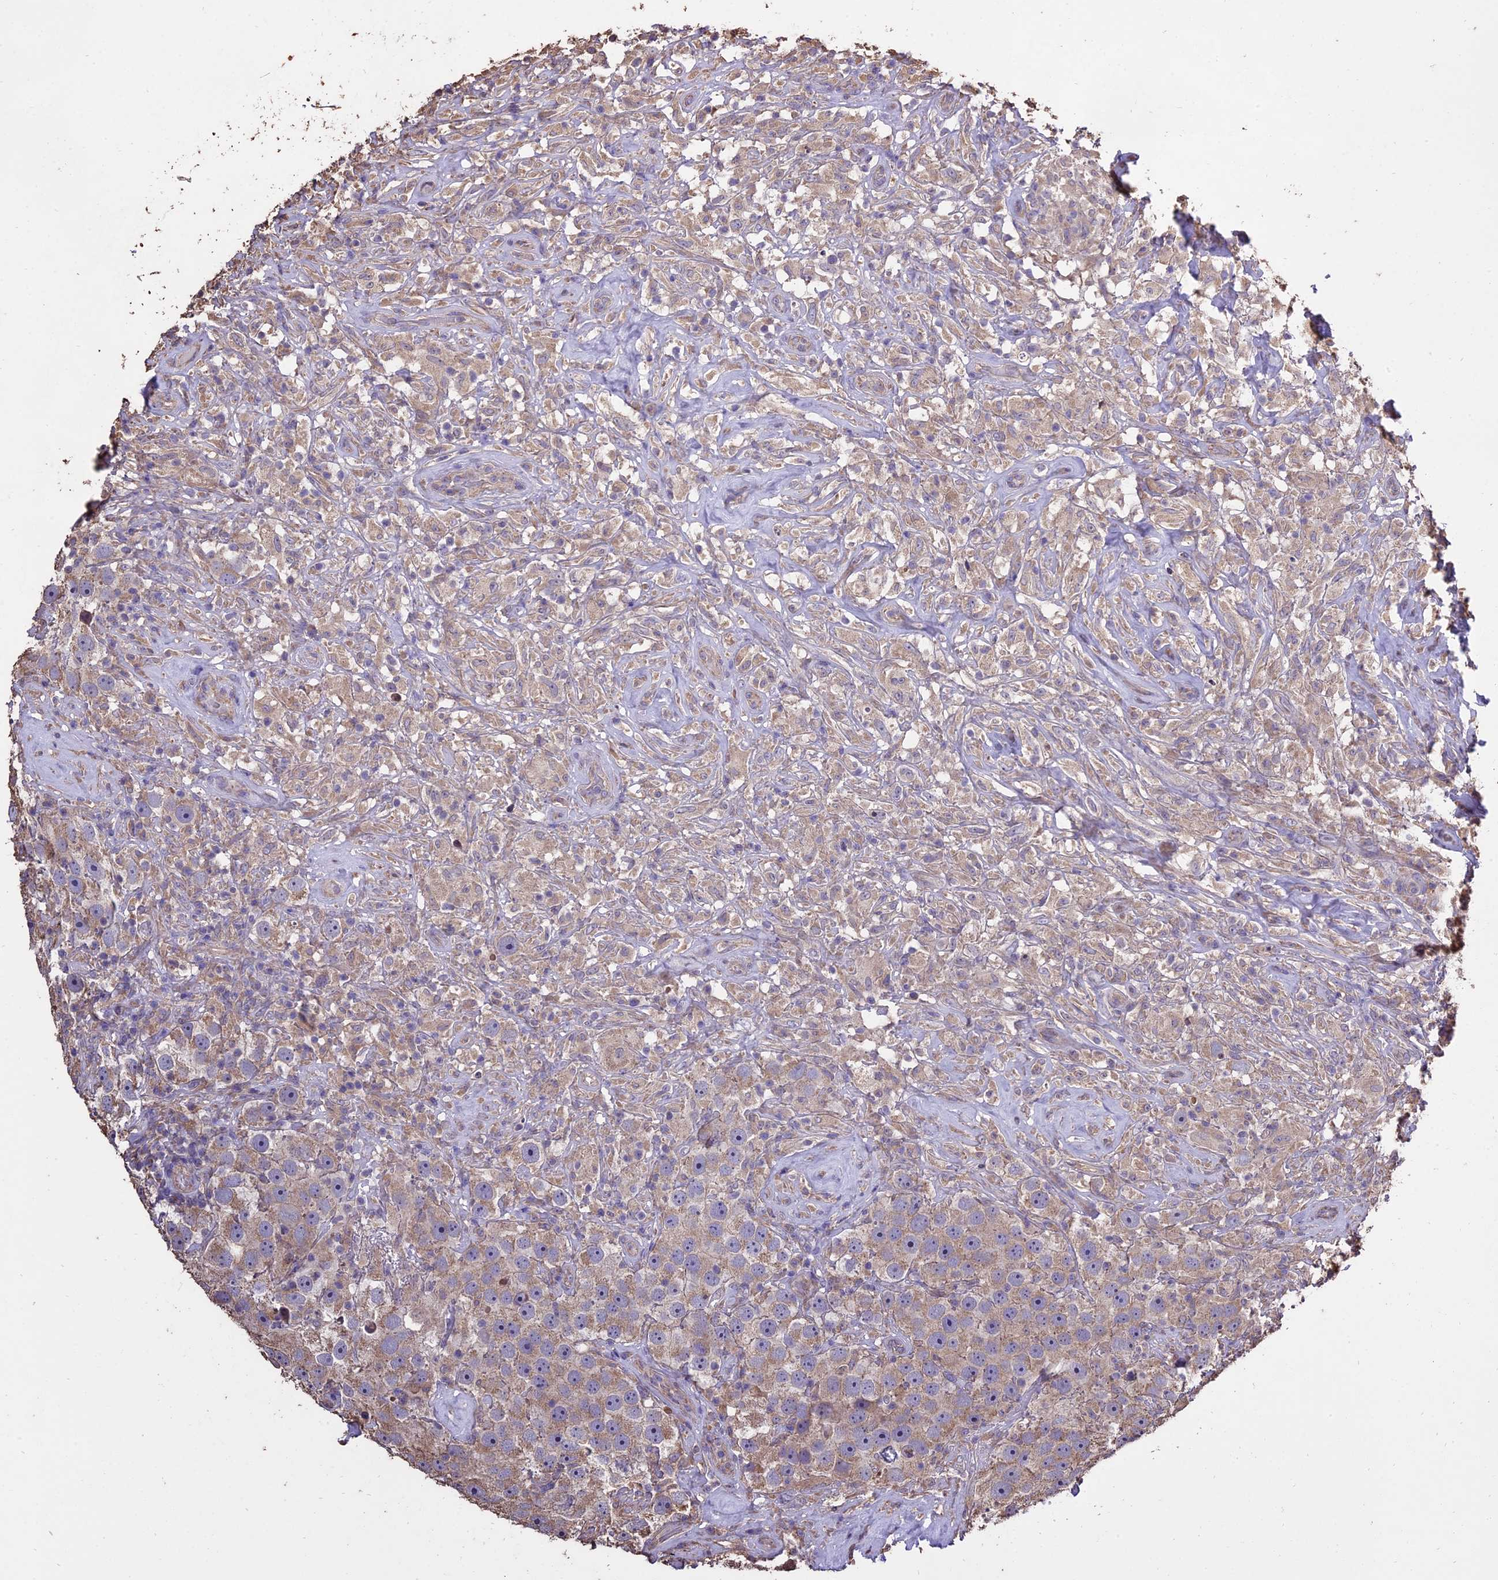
{"staining": {"intensity": "weak", "quantity": "25%-75%", "location": "cytoplasmic/membranous"}, "tissue": "testis cancer", "cell_type": "Tumor cells", "image_type": "cancer", "snomed": [{"axis": "morphology", "description": "Seminoma, NOS"}, {"axis": "topography", "description": "Testis"}], "caption": "Protein staining of testis seminoma tissue shows weak cytoplasmic/membranous staining in approximately 25%-75% of tumor cells.", "gene": "PGPEP1L", "patient": {"sex": "male", "age": 49}}